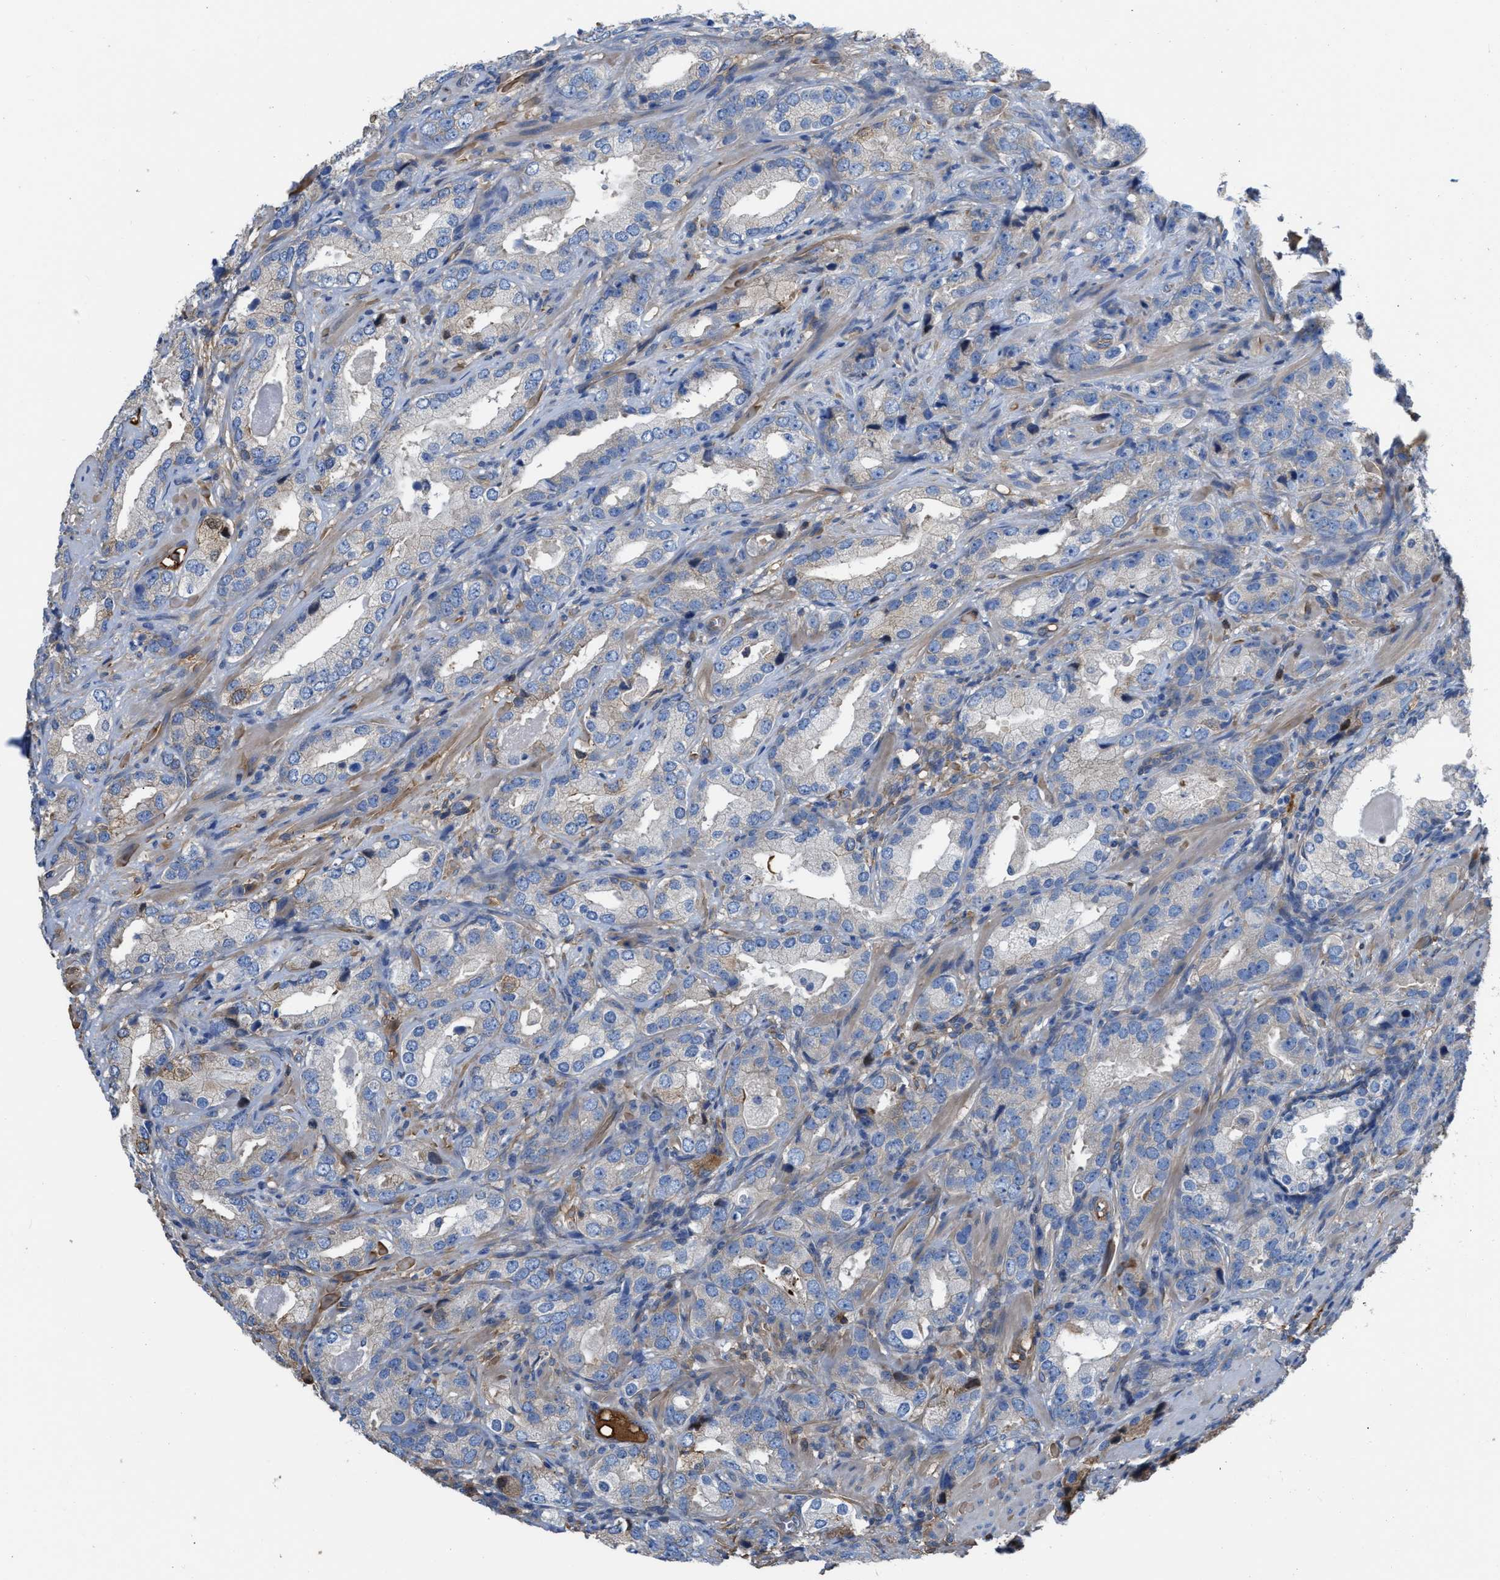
{"staining": {"intensity": "negative", "quantity": "none", "location": "none"}, "tissue": "prostate cancer", "cell_type": "Tumor cells", "image_type": "cancer", "snomed": [{"axis": "morphology", "description": "Adenocarcinoma, High grade"}, {"axis": "topography", "description": "Prostate"}], "caption": "DAB immunohistochemical staining of human adenocarcinoma (high-grade) (prostate) demonstrates no significant positivity in tumor cells.", "gene": "TRIOBP", "patient": {"sex": "male", "age": 63}}